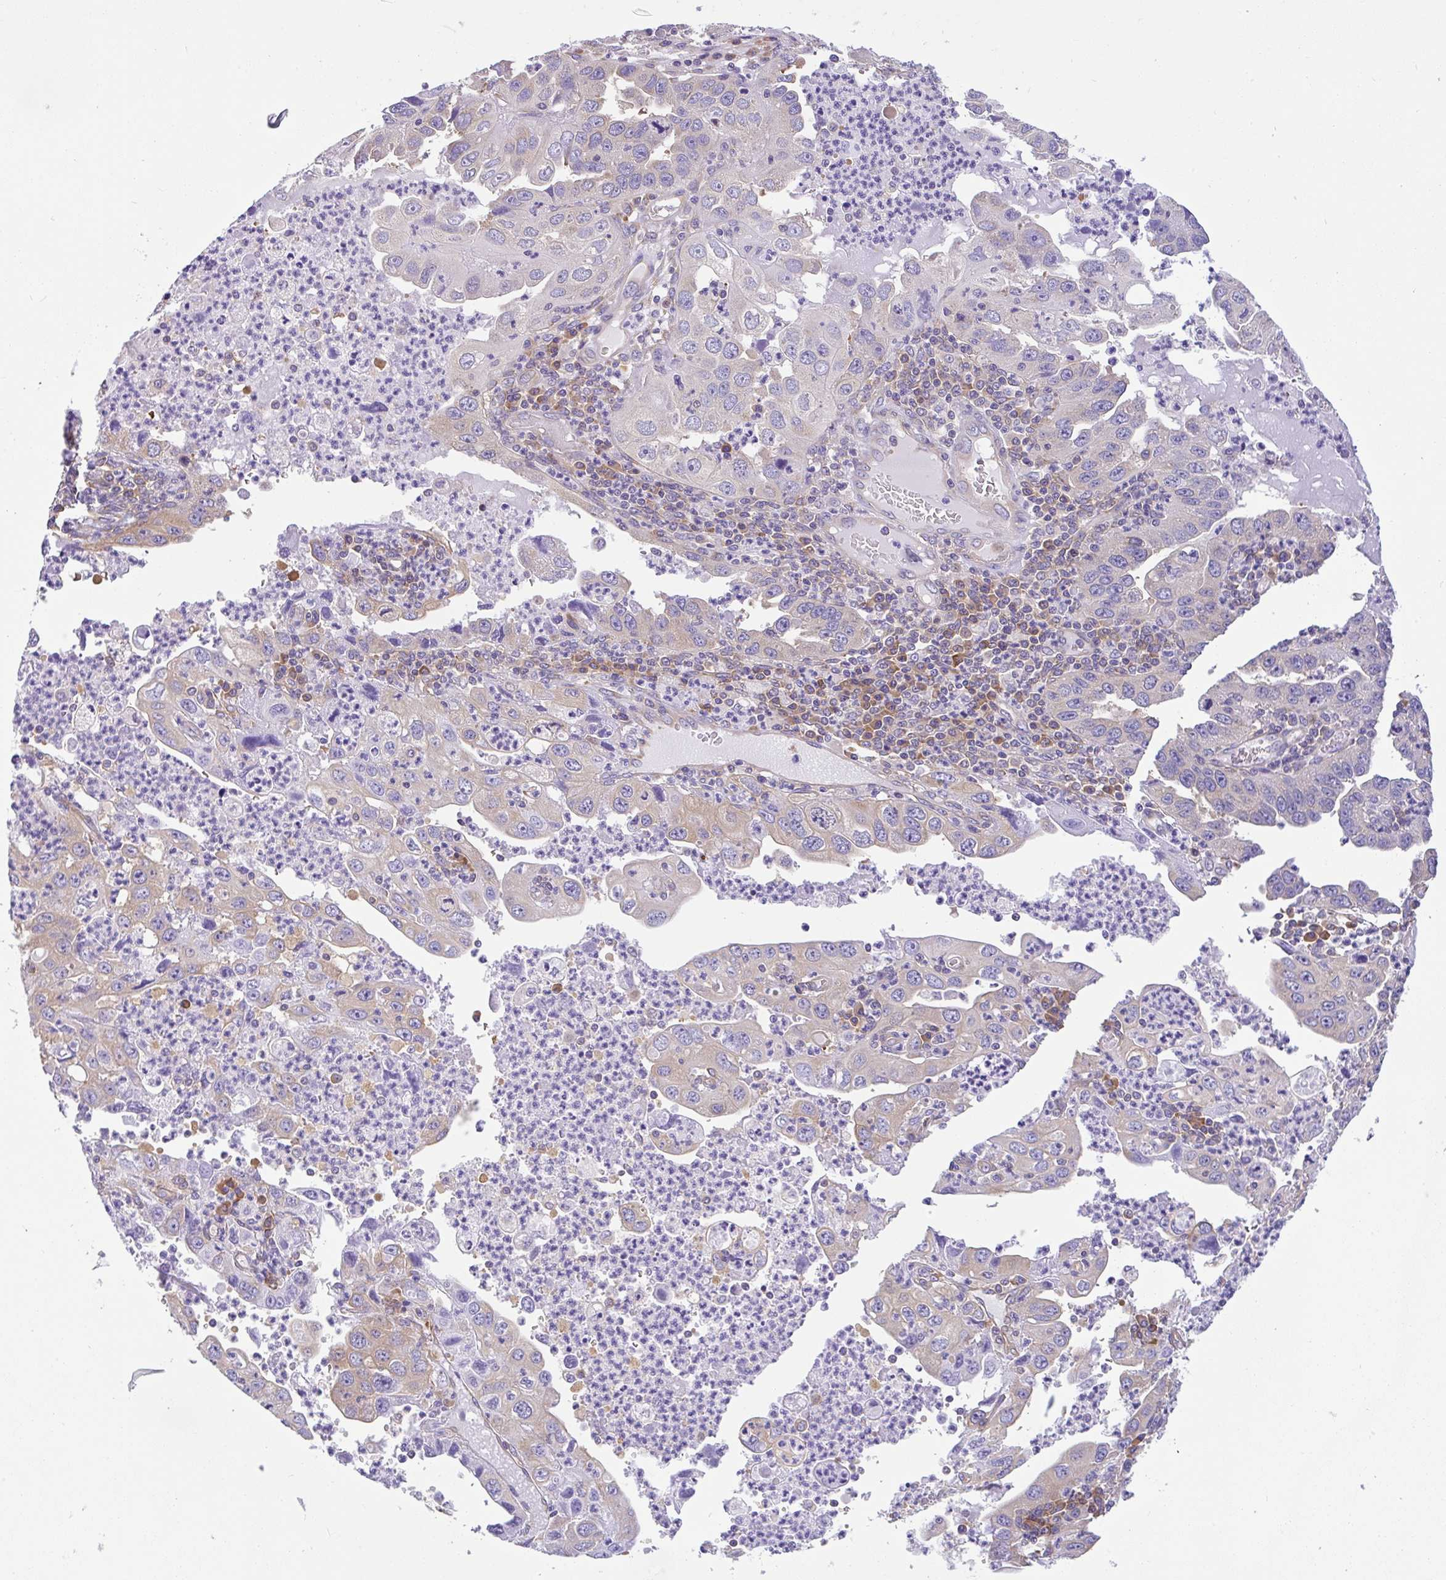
{"staining": {"intensity": "weak", "quantity": "<25%", "location": "cytoplasmic/membranous"}, "tissue": "endometrial cancer", "cell_type": "Tumor cells", "image_type": "cancer", "snomed": [{"axis": "morphology", "description": "Adenocarcinoma, NOS"}, {"axis": "topography", "description": "Uterus"}], "caption": "High power microscopy micrograph of an immunohistochemistry histopathology image of endometrial cancer, revealing no significant staining in tumor cells.", "gene": "GFPT2", "patient": {"sex": "female", "age": 62}}